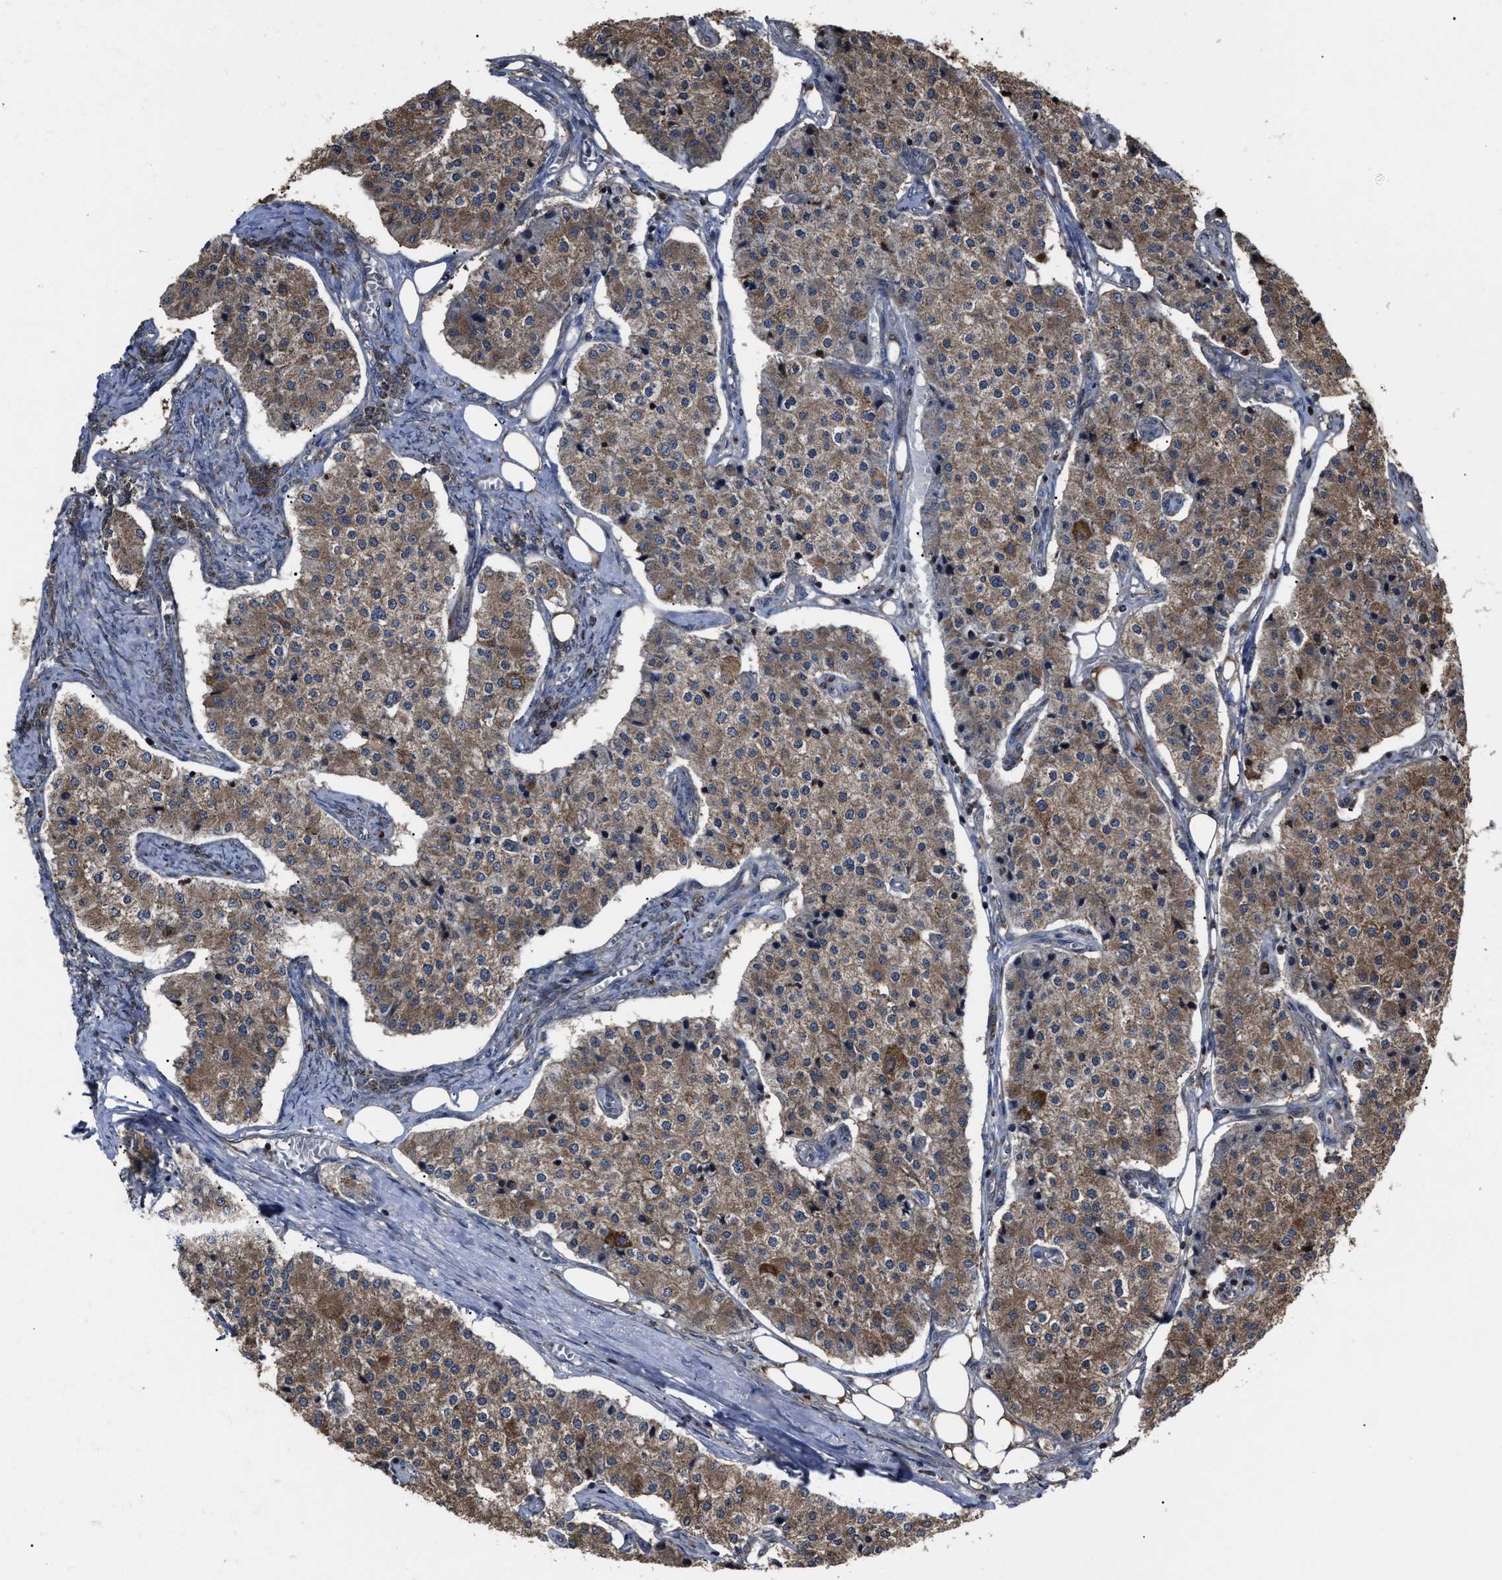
{"staining": {"intensity": "moderate", "quantity": ">75%", "location": "cytoplasmic/membranous"}, "tissue": "carcinoid", "cell_type": "Tumor cells", "image_type": "cancer", "snomed": [{"axis": "morphology", "description": "Carcinoid, malignant, NOS"}, {"axis": "topography", "description": "Colon"}], "caption": "Tumor cells reveal medium levels of moderate cytoplasmic/membranous staining in about >75% of cells in malignant carcinoid.", "gene": "PASK", "patient": {"sex": "female", "age": 52}}